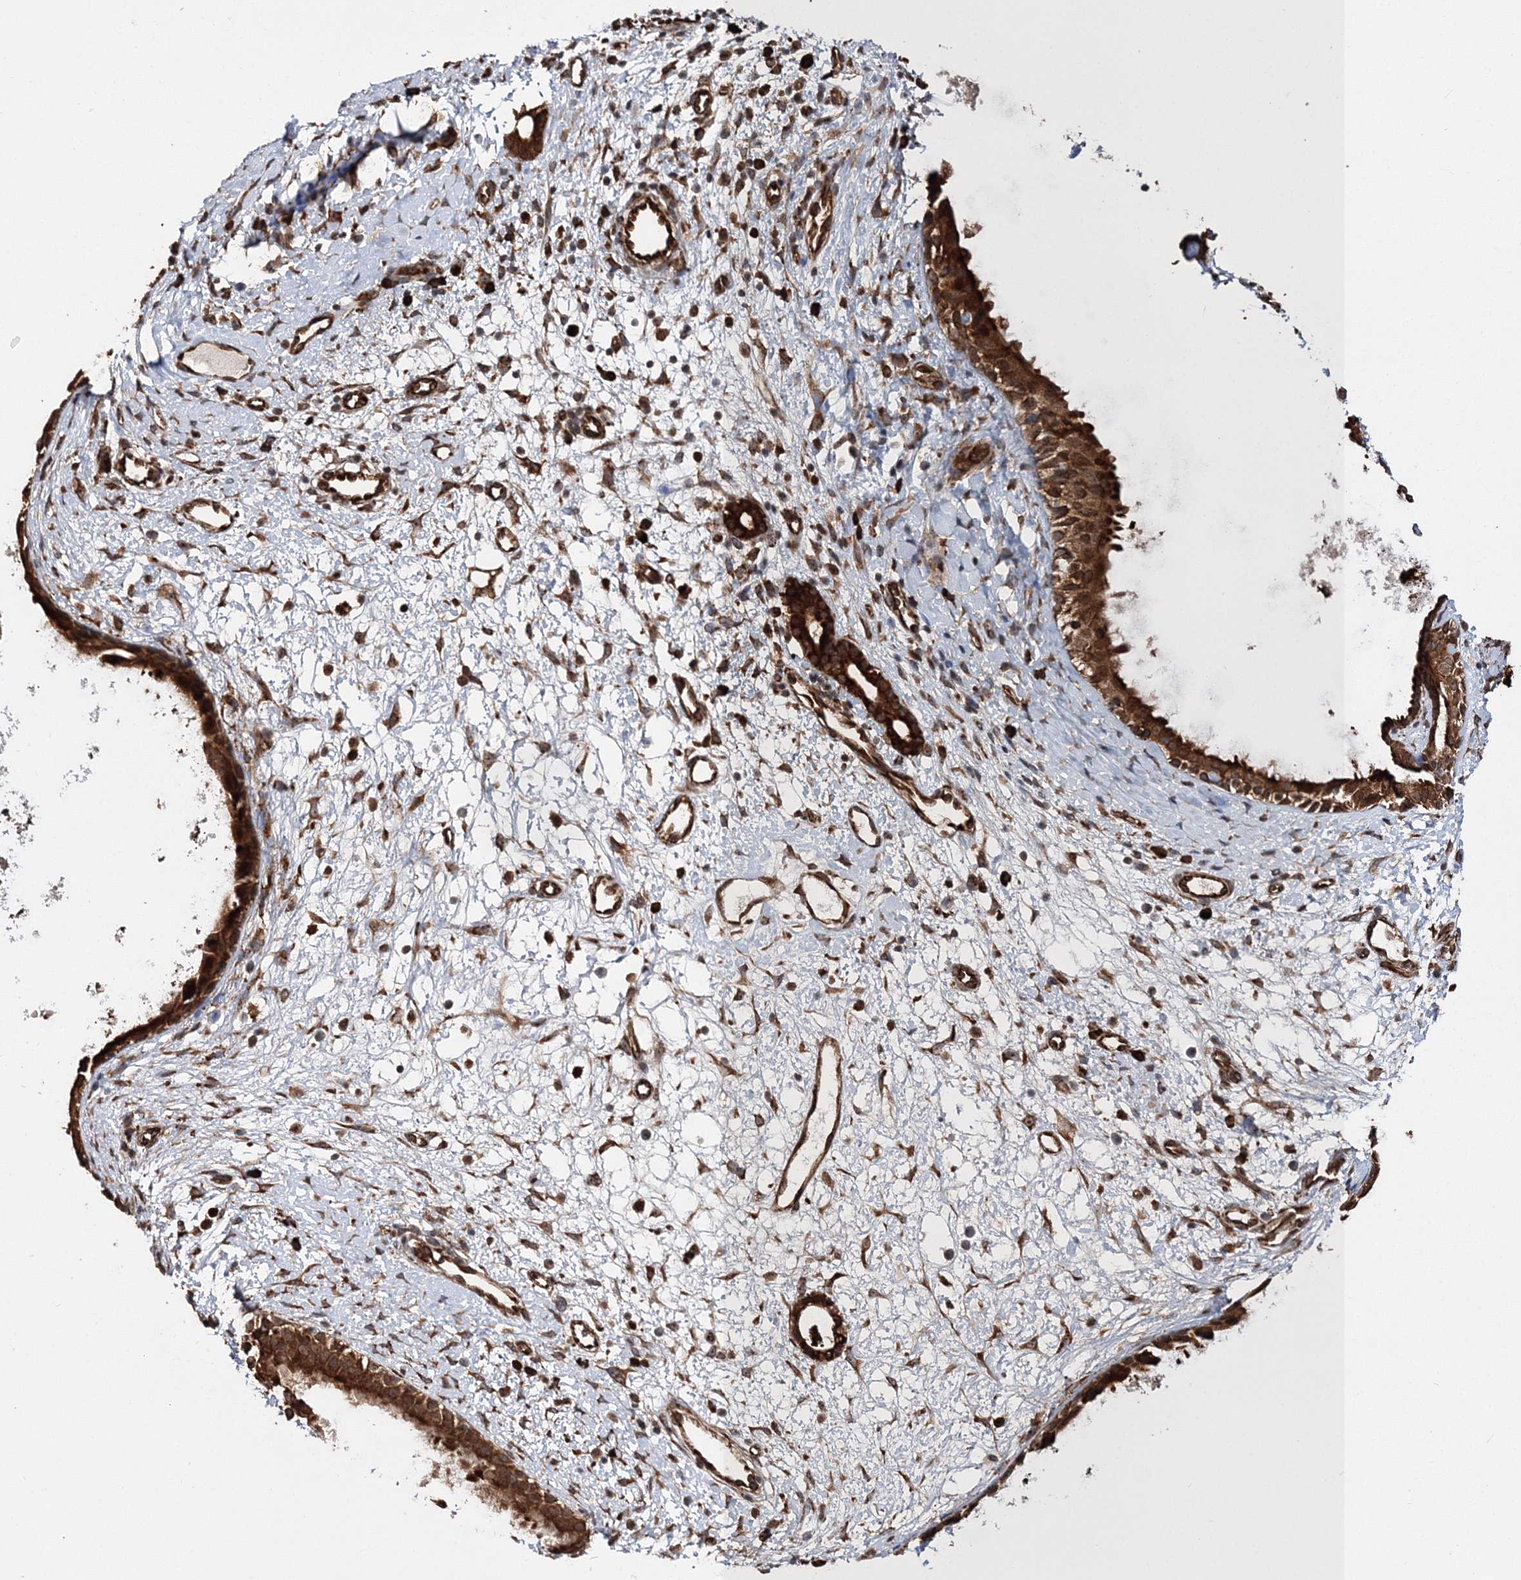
{"staining": {"intensity": "strong", "quantity": ">75%", "location": "cytoplasmic/membranous"}, "tissue": "nasopharynx", "cell_type": "Respiratory epithelial cells", "image_type": "normal", "snomed": [{"axis": "morphology", "description": "Normal tissue, NOS"}, {"axis": "topography", "description": "Nasopharynx"}], "caption": "DAB (3,3'-diaminobenzidine) immunohistochemical staining of unremarkable human nasopharynx reveals strong cytoplasmic/membranous protein expression in about >75% of respiratory epithelial cells.", "gene": "SCRN3", "patient": {"sex": "male", "age": 22}}